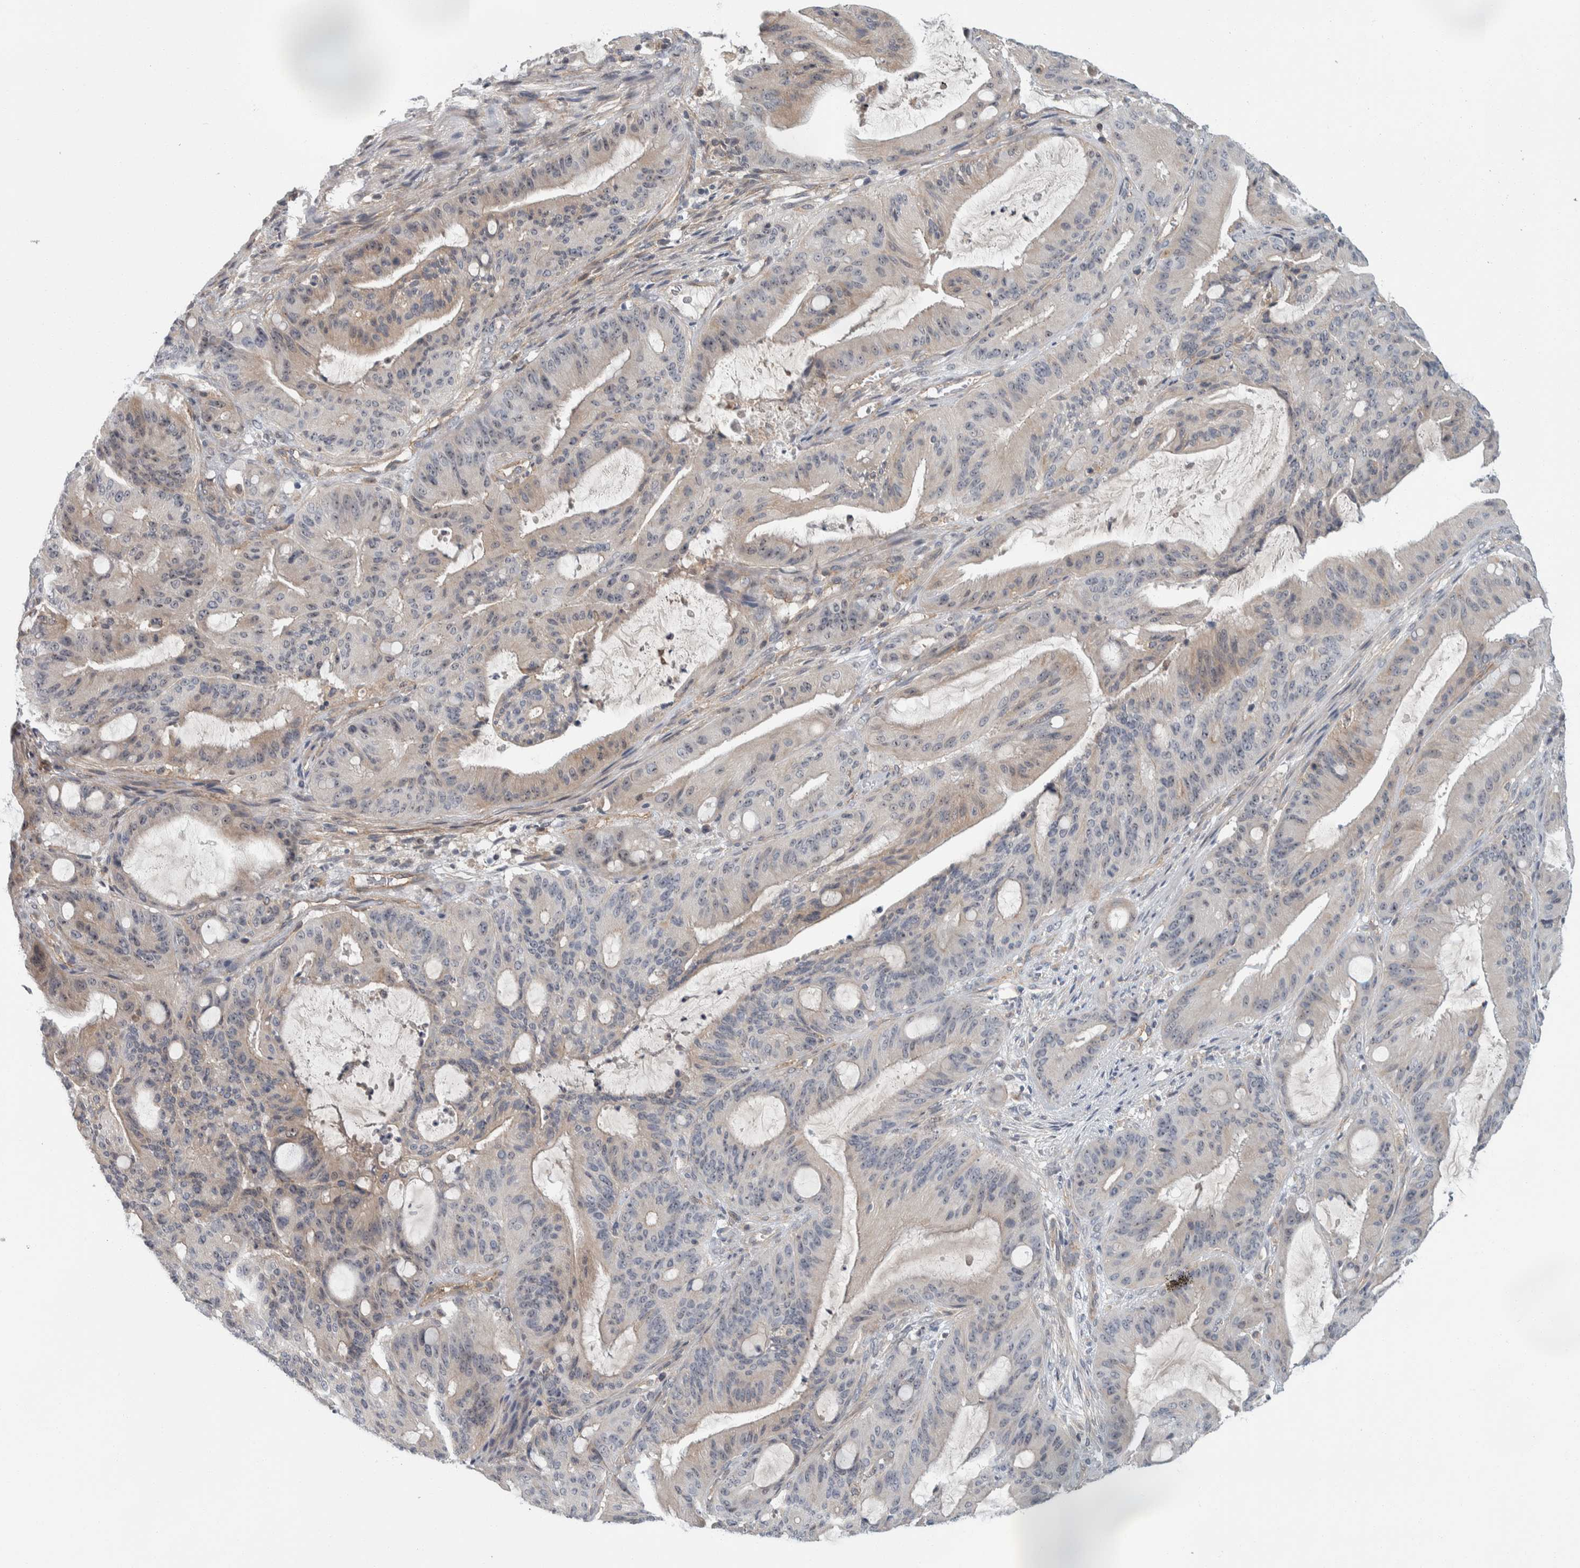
{"staining": {"intensity": "weak", "quantity": "<25%", "location": "cytoplasmic/membranous"}, "tissue": "liver cancer", "cell_type": "Tumor cells", "image_type": "cancer", "snomed": [{"axis": "morphology", "description": "Normal tissue, NOS"}, {"axis": "morphology", "description": "Cholangiocarcinoma"}, {"axis": "topography", "description": "Liver"}, {"axis": "topography", "description": "Peripheral nerve tissue"}], "caption": "An IHC histopathology image of liver cholangiocarcinoma is shown. There is no staining in tumor cells of liver cholangiocarcinoma.", "gene": "KCNJ3", "patient": {"sex": "female", "age": 73}}